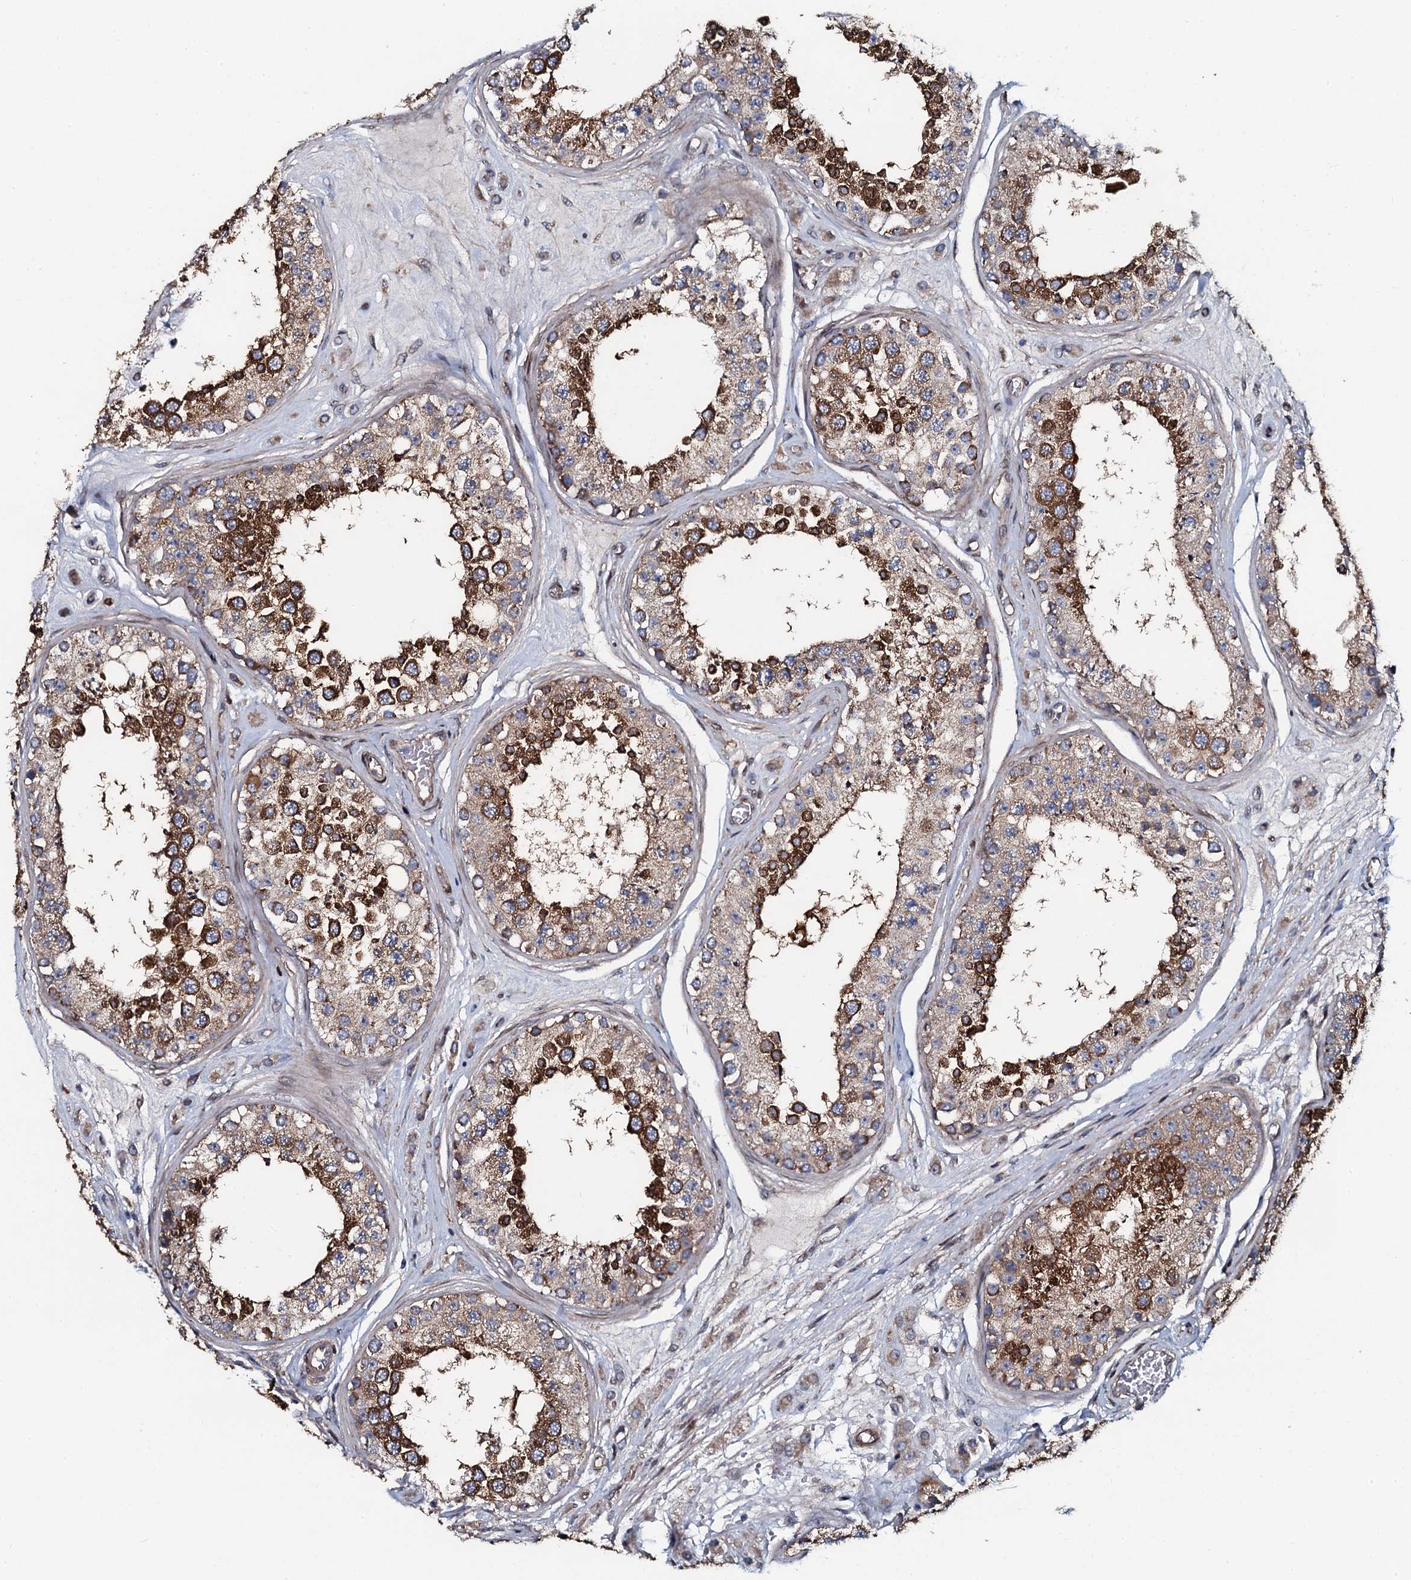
{"staining": {"intensity": "strong", "quantity": "25%-75%", "location": "cytoplasmic/membranous"}, "tissue": "testis", "cell_type": "Cells in seminiferous ducts", "image_type": "normal", "snomed": [{"axis": "morphology", "description": "Normal tissue, NOS"}, {"axis": "topography", "description": "Testis"}], "caption": "A high-resolution histopathology image shows IHC staining of benign testis, which shows strong cytoplasmic/membranous positivity in approximately 25%-75% of cells in seminiferous ducts.", "gene": "KCTD4", "patient": {"sex": "male", "age": 25}}